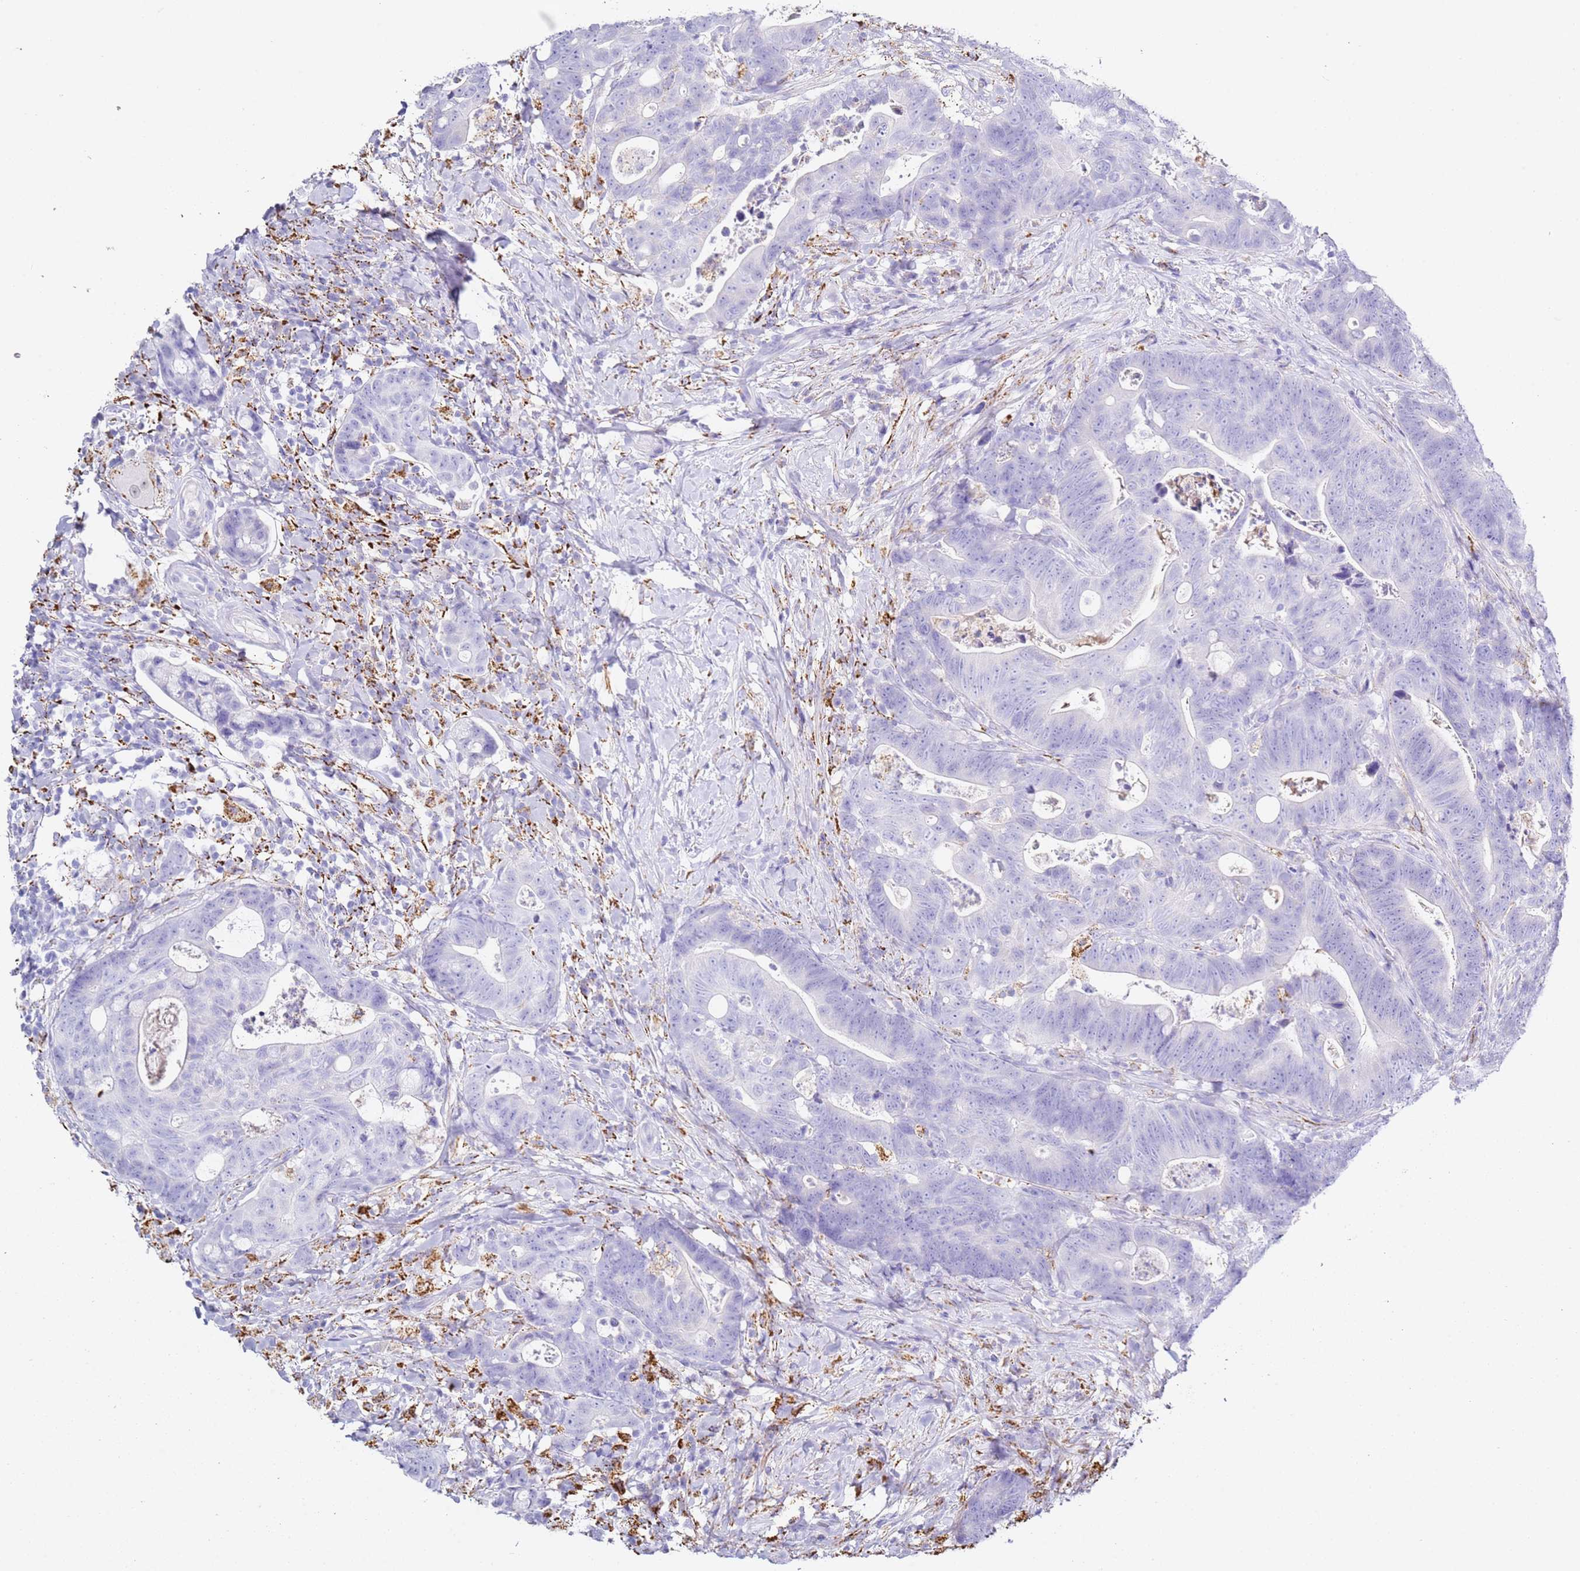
{"staining": {"intensity": "negative", "quantity": "none", "location": "none"}, "tissue": "colorectal cancer", "cell_type": "Tumor cells", "image_type": "cancer", "snomed": [{"axis": "morphology", "description": "Adenocarcinoma, NOS"}, {"axis": "topography", "description": "Colon"}], "caption": "Photomicrograph shows no protein expression in tumor cells of colorectal cancer (adenocarcinoma) tissue. (Brightfield microscopy of DAB (3,3'-diaminobenzidine) IHC at high magnification).", "gene": "PTBP2", "patient": {"sex": "female", "age": 82}}